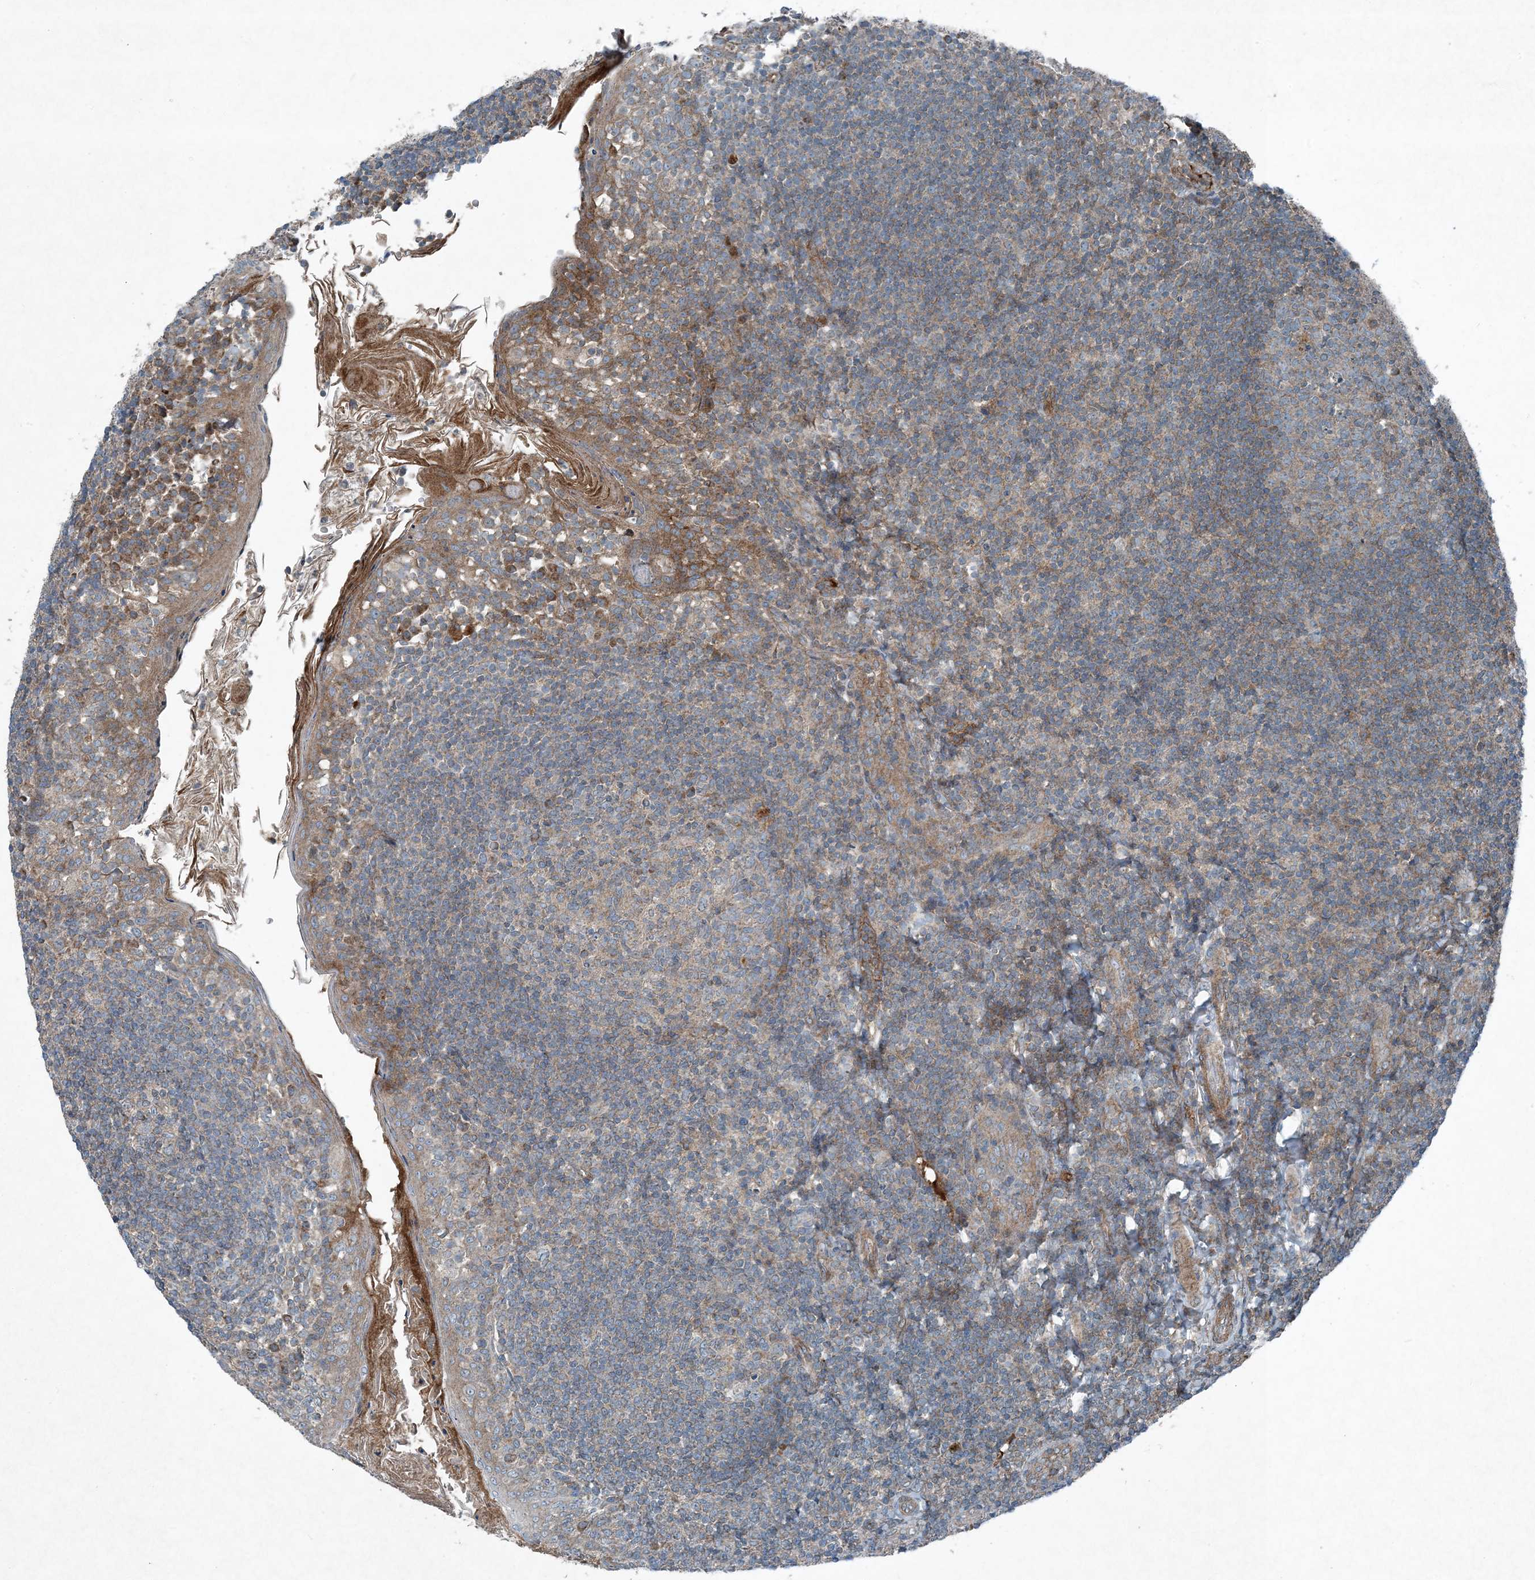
{"staining": {"intensity": "weak", "quantity": "<25%", "location": "cytoplasmic/membranous"}, "tissue": "tonsil", "cell_type": "Germinal center cells", "image_type": "normal", "snomed": [{"axis": "morphology", "description": "Normal tissue, NOS"}, {"axis": "topography", "description": "Tonsil"}], "caption": "Benign tonsil was stained to show a protein in brown. There is no significant expression in germinal center cells. (Stains: DAB immunohistochemistry (IHC) with hematoxylin counter stain, Microscopy: brightfield microscopy at high magnification).", "gene": "APOM", "patient": {"sex": "female", "age": 19}}